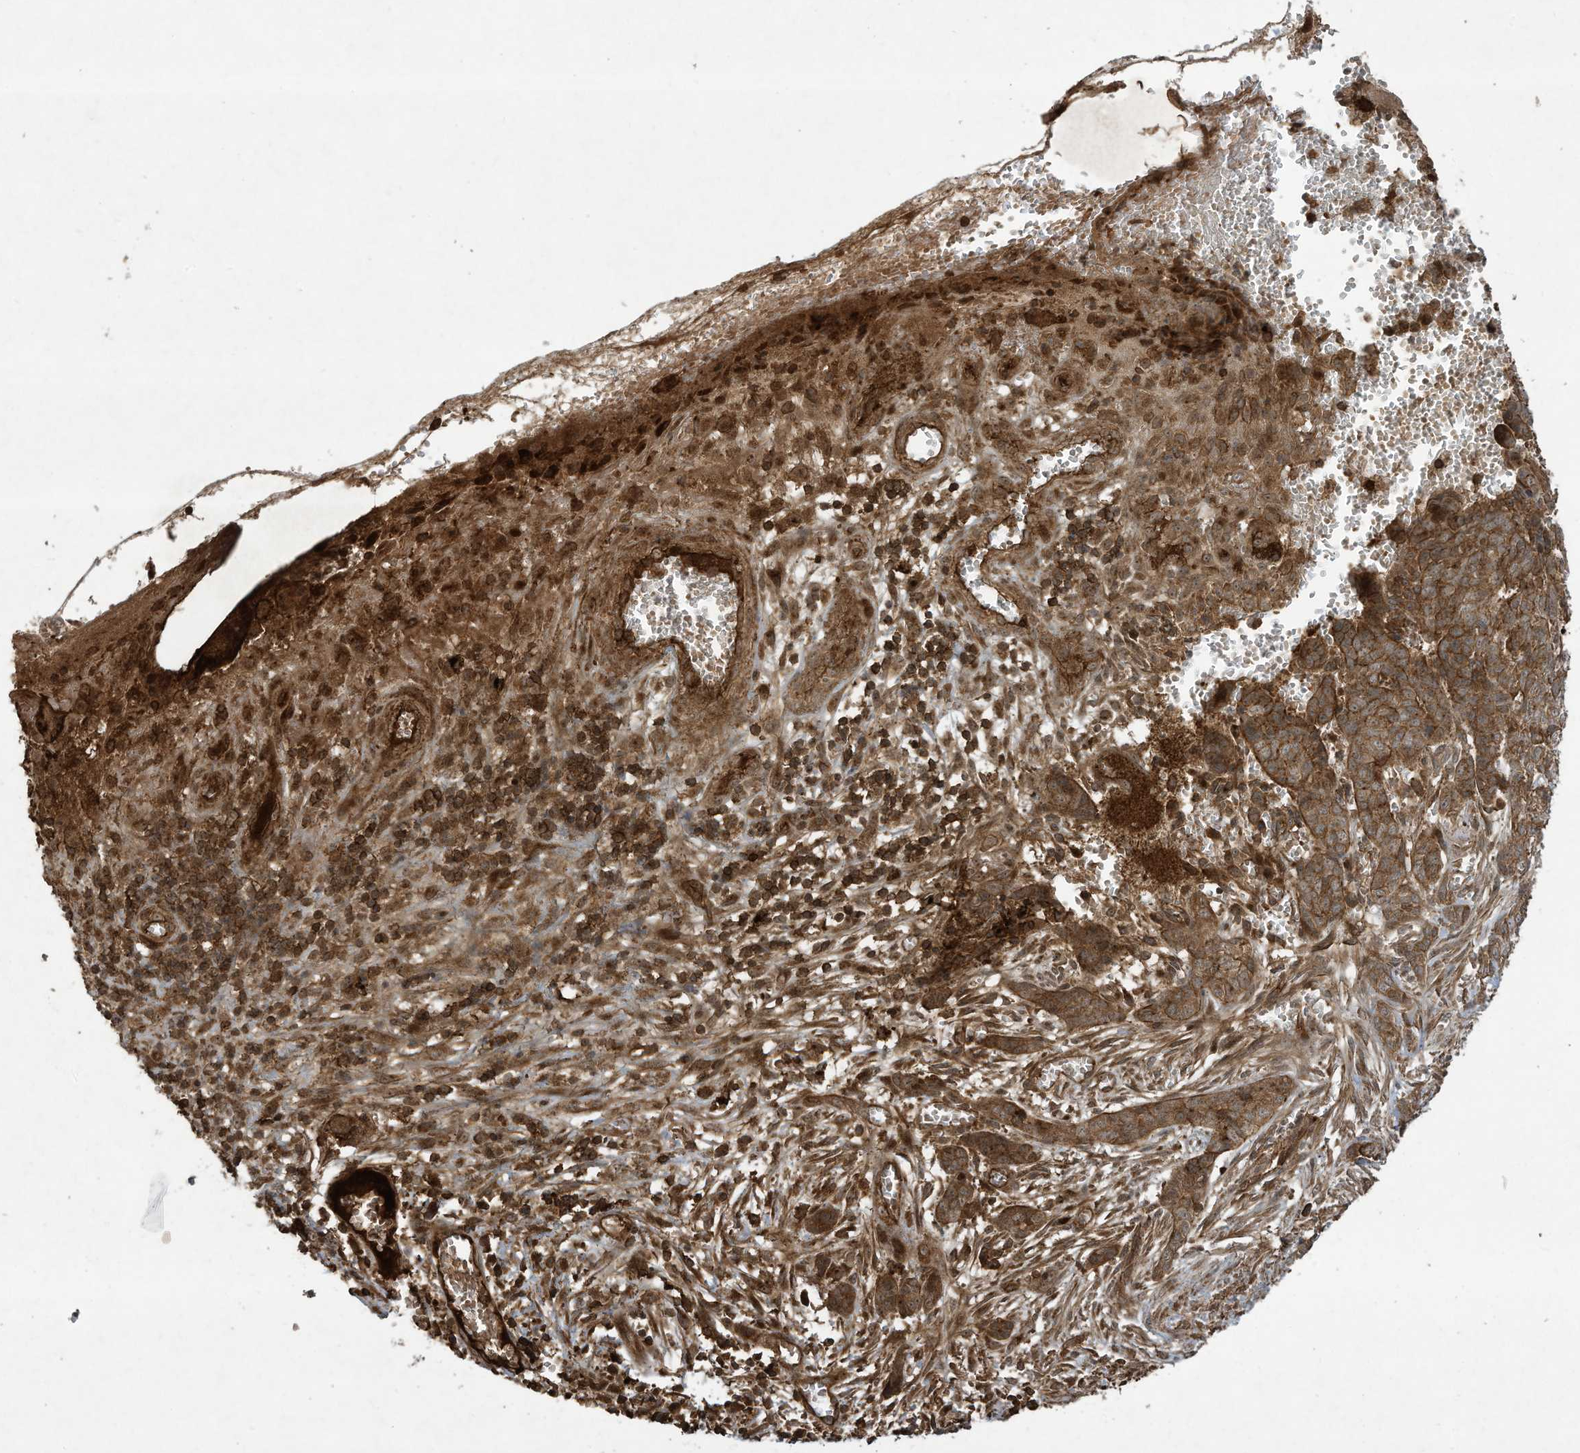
{"staining": {"intensity": "strong", "quantity": ">75%", "location": "cytoplasmic/membranous"}, "tissue": "skin cancer", "cell_type": "Tumor cells", "image_type": "cancer", "snomed": [{"axis": "morphology", "description": "Basal cell carcinoma"}, {"axis": "topography", "description": "Skin"}], "caption": "Protein expression analysis of basal cell carcinoma (skin) shows strong cytoplasmic/membranous positivity in about >75% of tumor cells.", "gene": "DDIT4", "patient": {"sex": "female", "age": 64}}